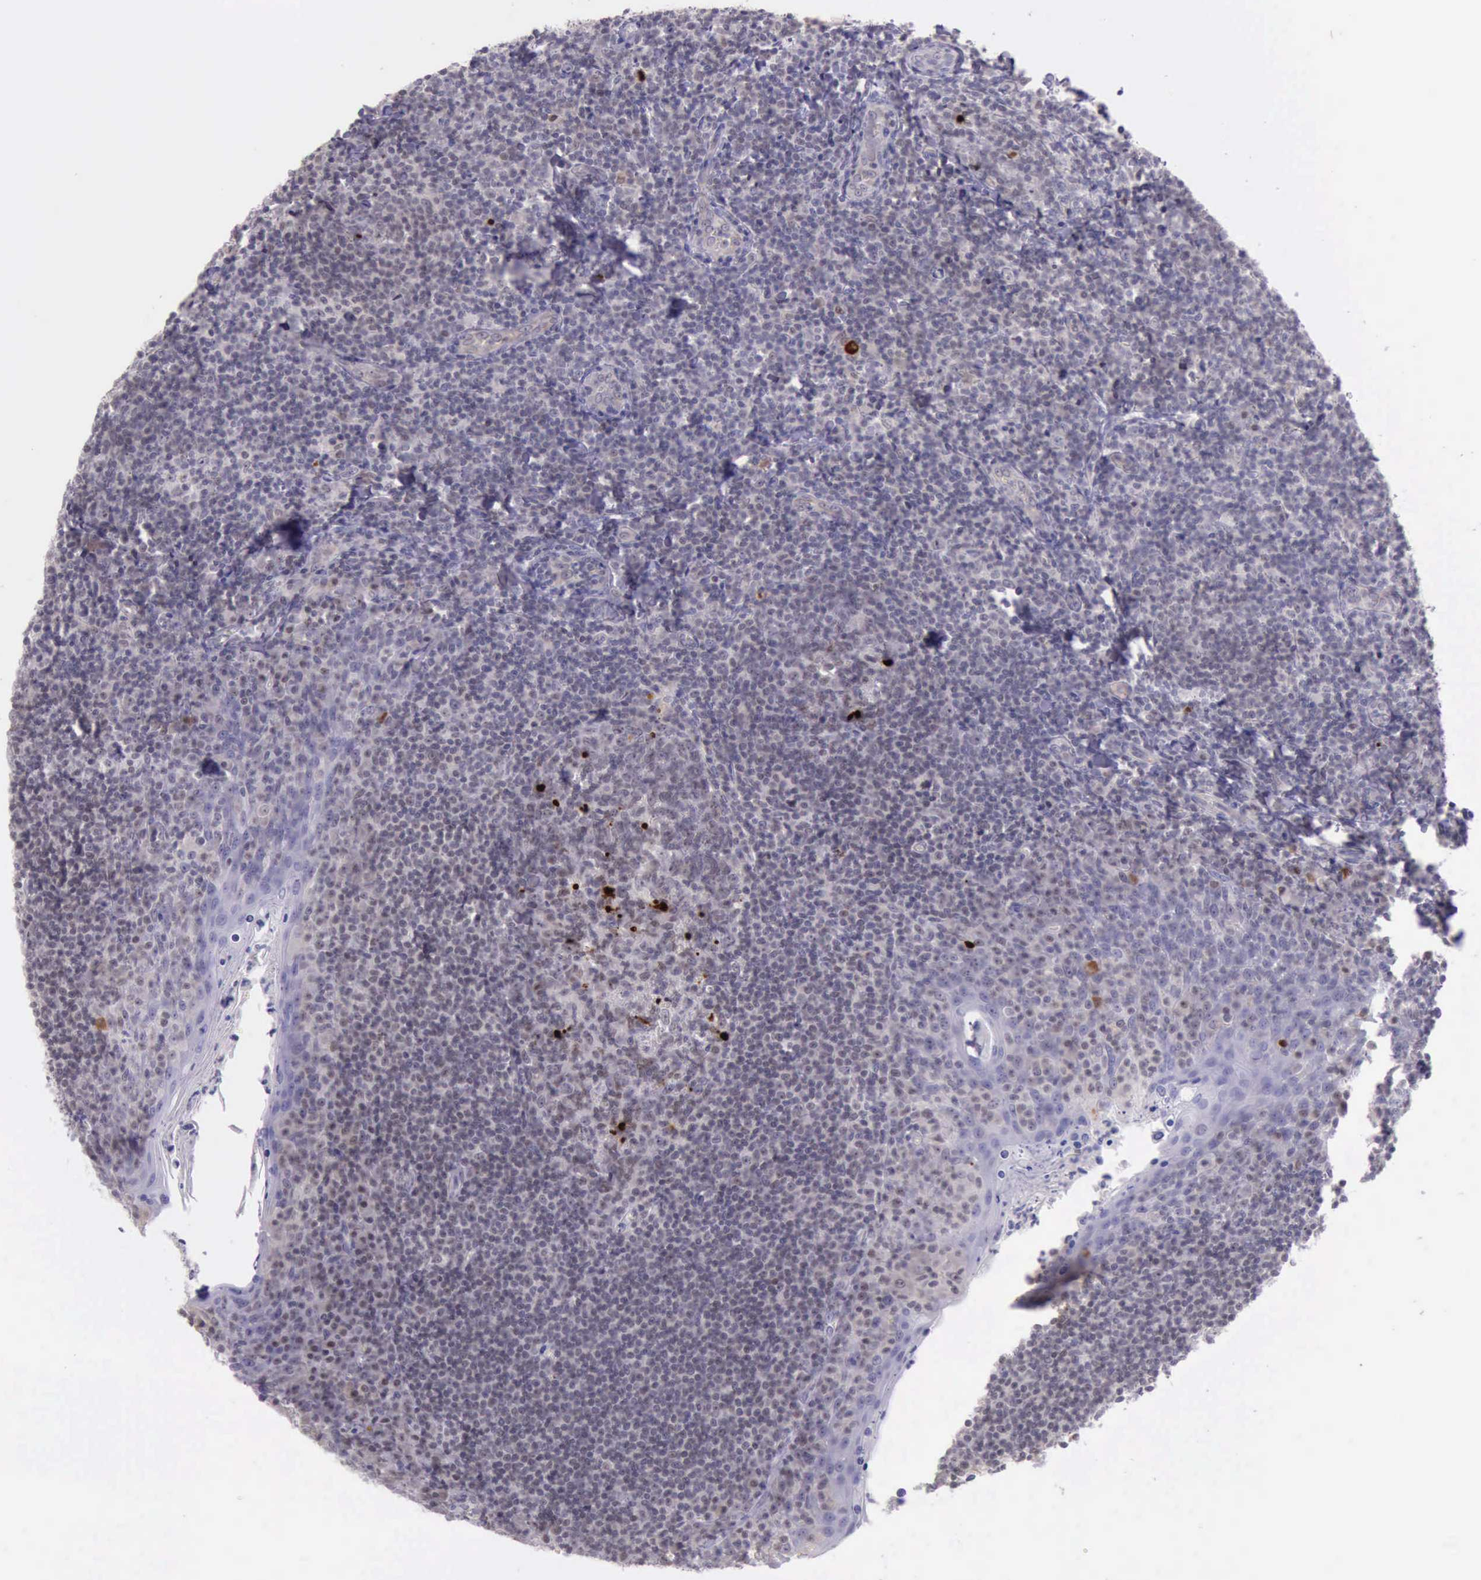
{"staining": {"intensity": "strong", "quantity": "<25%", "location": "nuclear"}, "tissue": "tonsil", "cell_type": "Germinal center cells", "image_type": "normal", "snomed": [{"axis": "morphology", "description": "Normal tissue, NOS"}, {"axis": "topography", "description": "Tonsil"}], "caption": "Immunohistochemical staining of unremarkable human tonsil demonstrates strong nuclear protein expression in approximately <25% of germinal center cells. Nuclei are stained in blue.", "gene": "PARP1", "patient": {"sex": "male", "age": 31}}